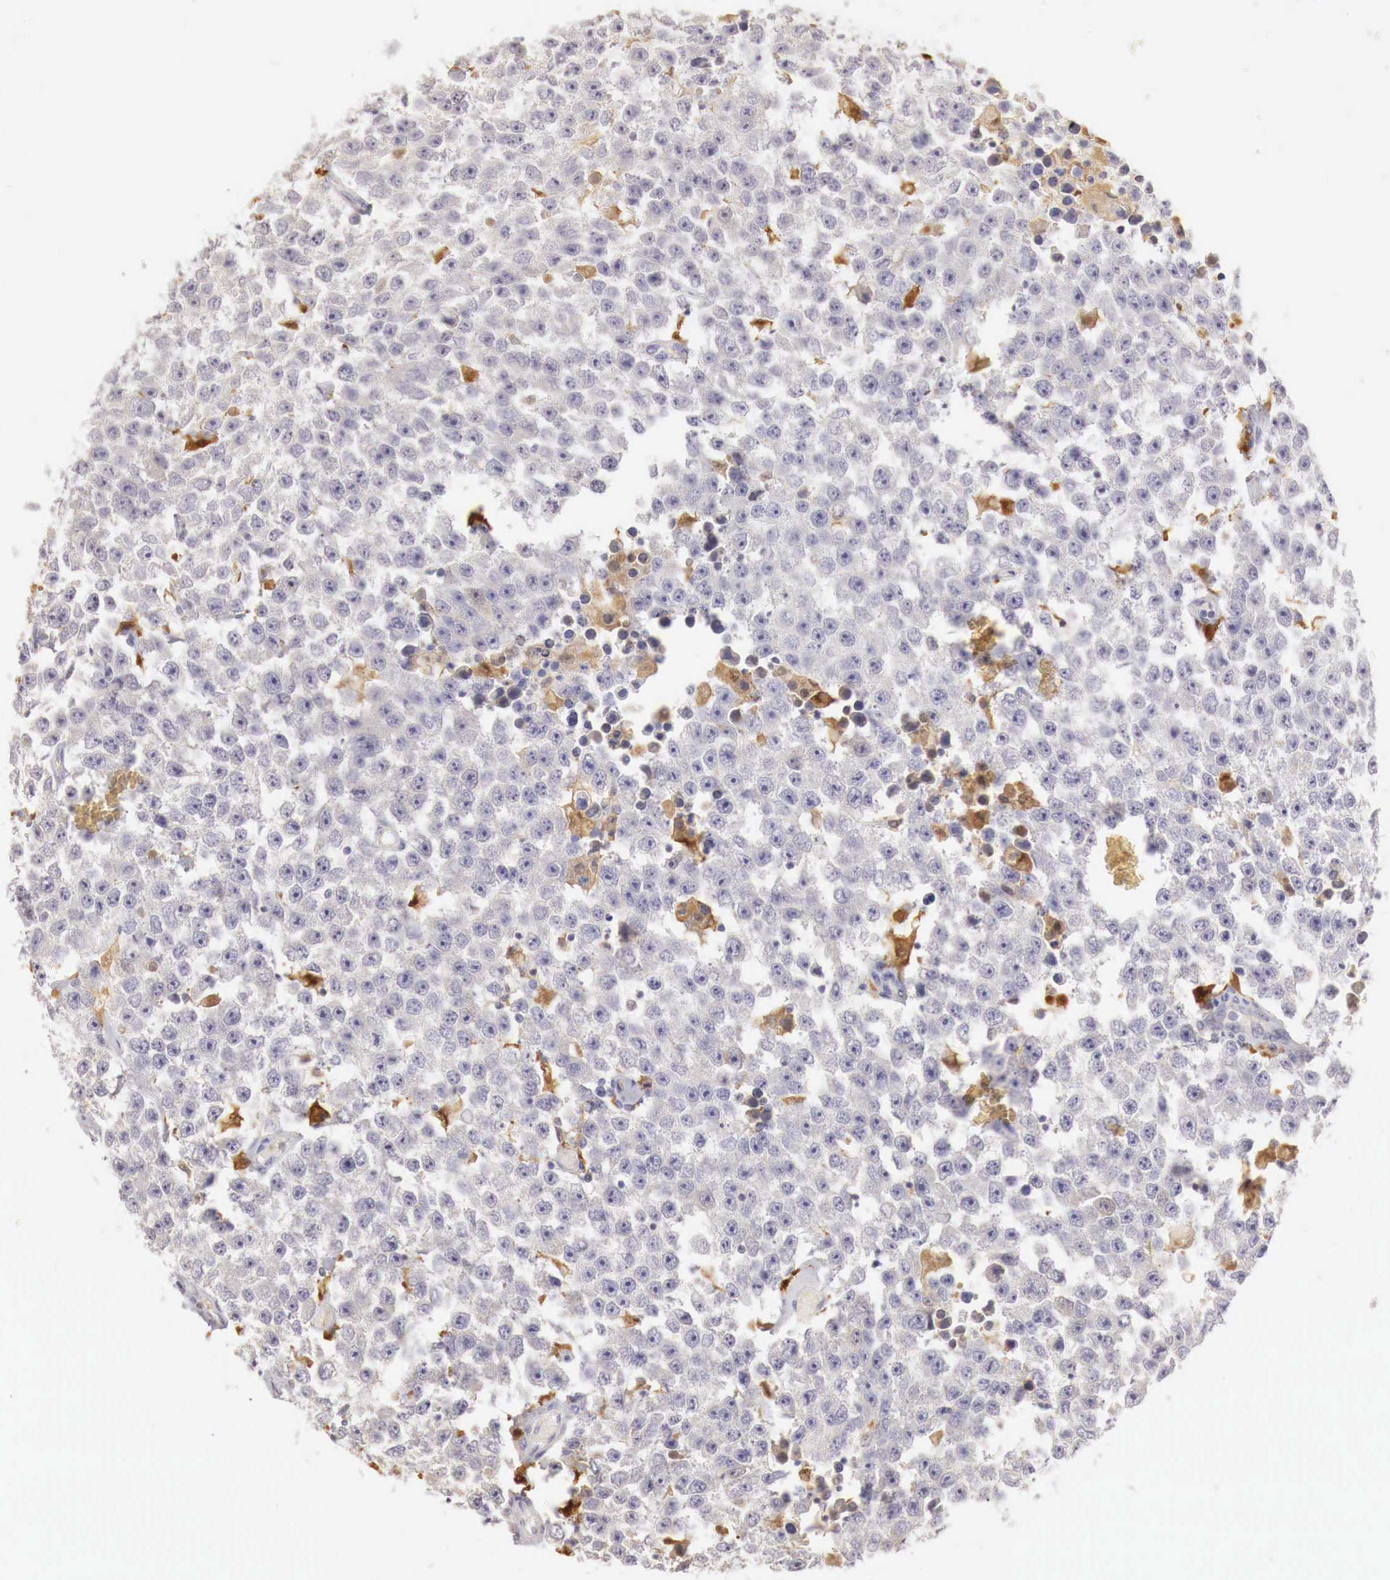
{"staining": {"intensity": "negative", "quantity": "none", "location": "none"}, "tissue": "testis cancer", "cell_type": "Tumor cells", "image_type": "cancer", "snomed": [{"axis": "morphology", "description": "Seminoma, NOS"}, {"axis": "topography", "description": "Testis"}], "caption": "Seminoma (testis) was stained to show a protein in brown. There is no significant expression in tumor cells.", "gene": "RENBP", "patient": {"sex": "male", "age": 52}}